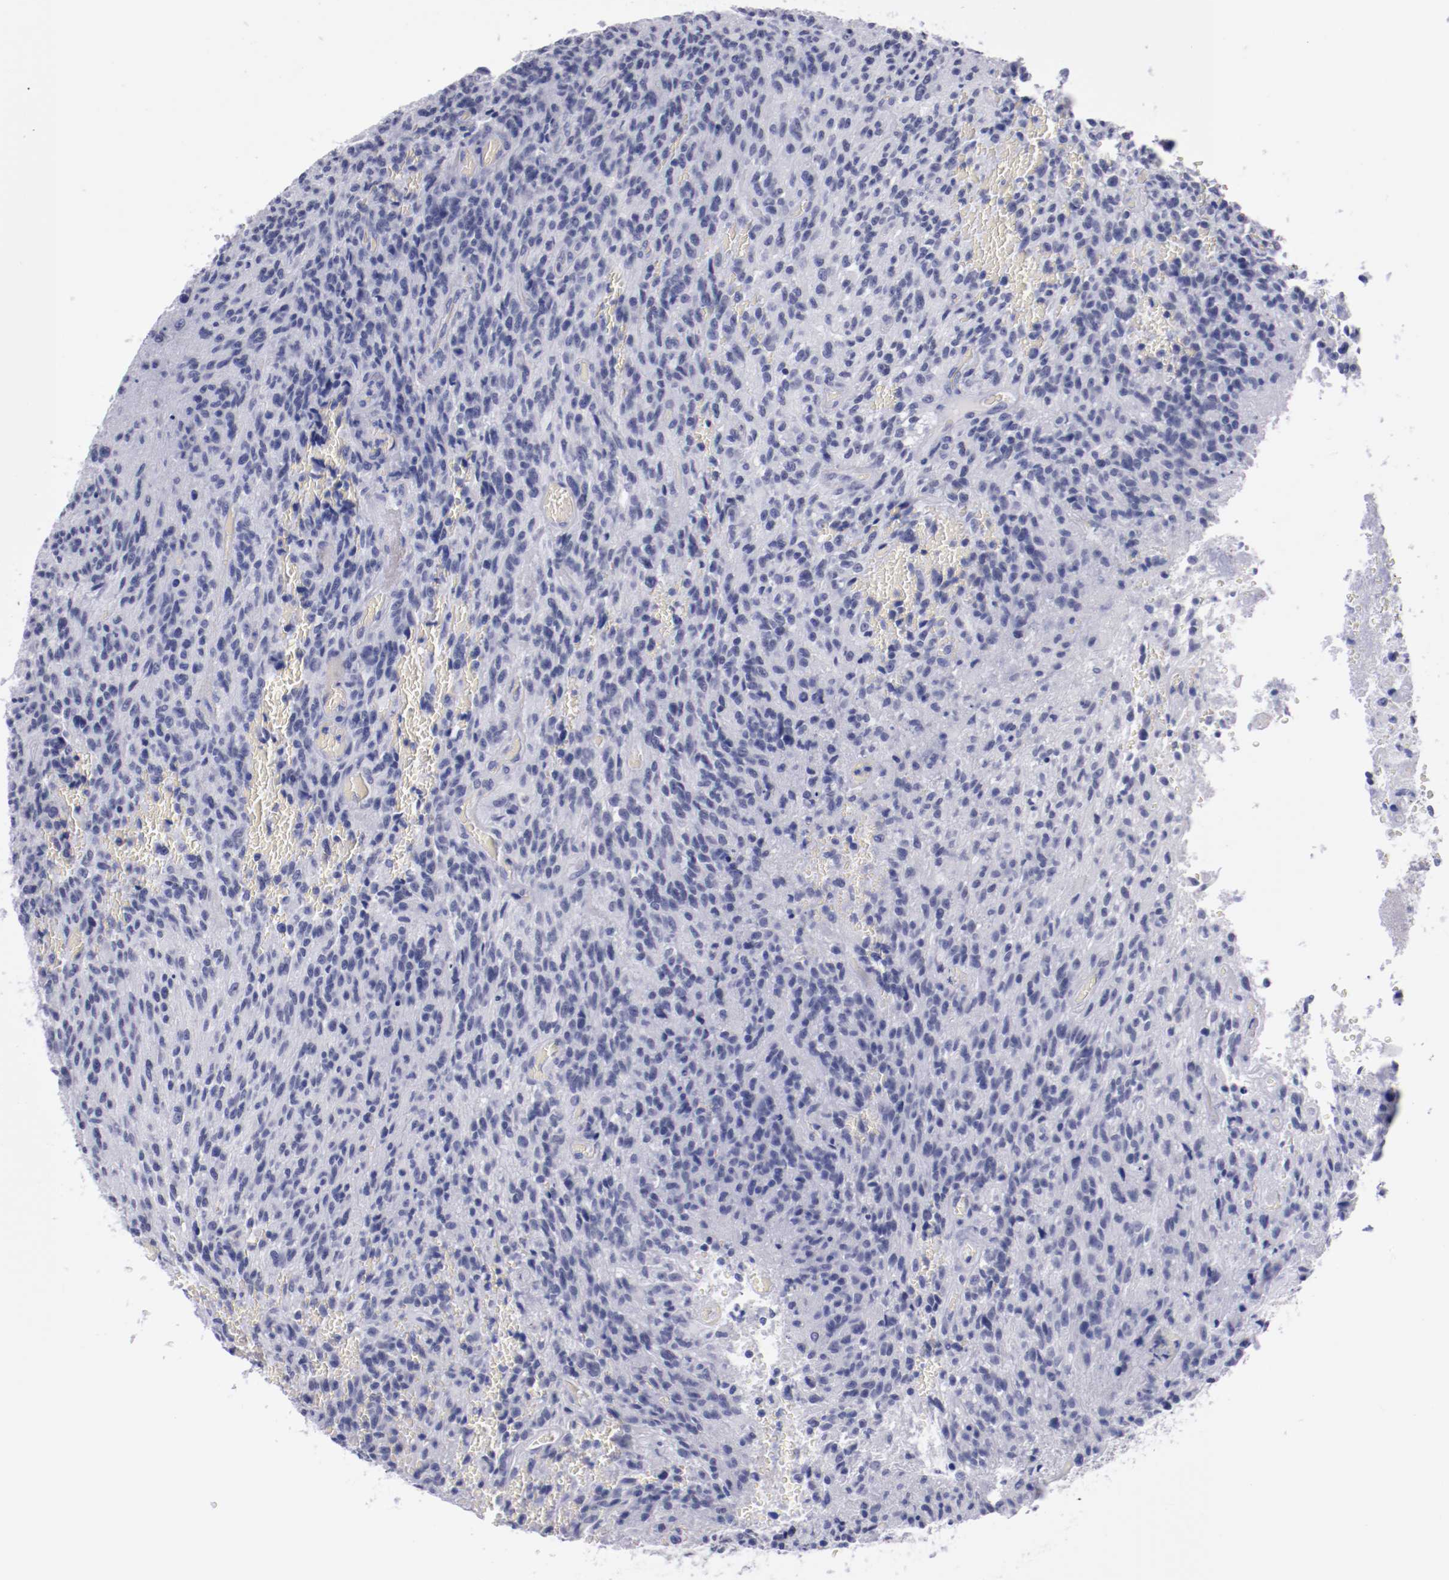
{"staining": {"intensity": "negative", "quantity": "none", "location": "none"}, "tissue": "glioma", "cell_type": "Tumor cells", "image_type": "cancer", "snomed": [{"axis": "morphology", "description": "Normal tissue, NOS"}, {"axis": "morphology", "description": "Glioma, malignant, High grade"}, {"axis": "topography", "description": "Cerebral cortex"}], "caption": "The immunohistochemistry (IHC) photomicrograph has no significant staining in tumor cells of high-grade glioma (malignant) tissue.", "gene": "HNF1B", "patient": {"sex": "male", "age": 56}}